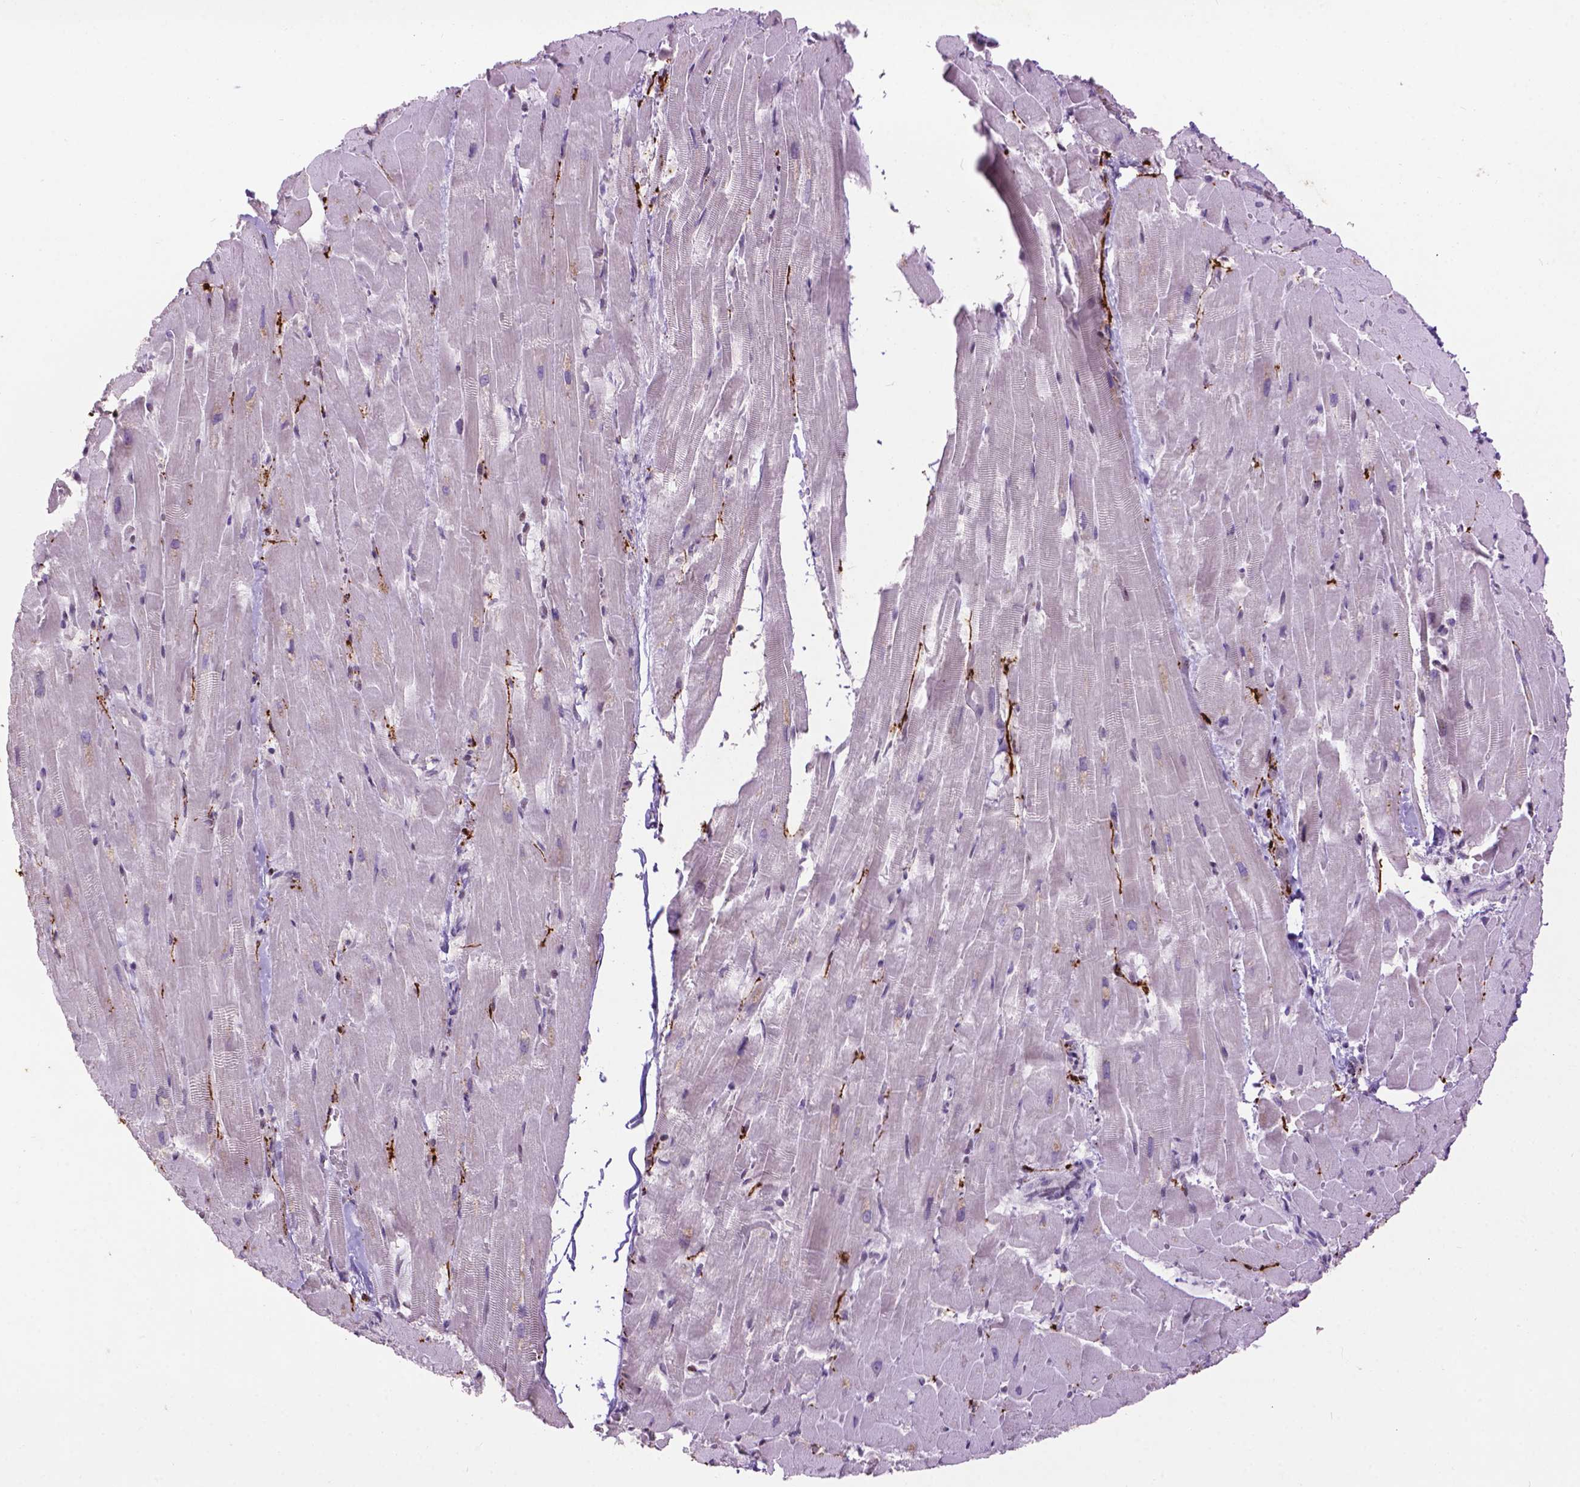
{"staining": {"intensity": "negative", "quantity": "none", "location": "none"}, "tissue": "heart muscle", "cell_type": "Cardiomyocytes", "image_type": "normal", "snomed": [{"axis": "morphology", "description": "Normal tissue, NOS"}, {"axis": "topography", "description": "Heart"}], "caption": "IHC histopathology image of unremarkable heart muscle stained for a protein (brown), which demonstrates no expression in cardiomyocytes.", "gene": "TH", "patient": {"sex": "male", "age": 37}}